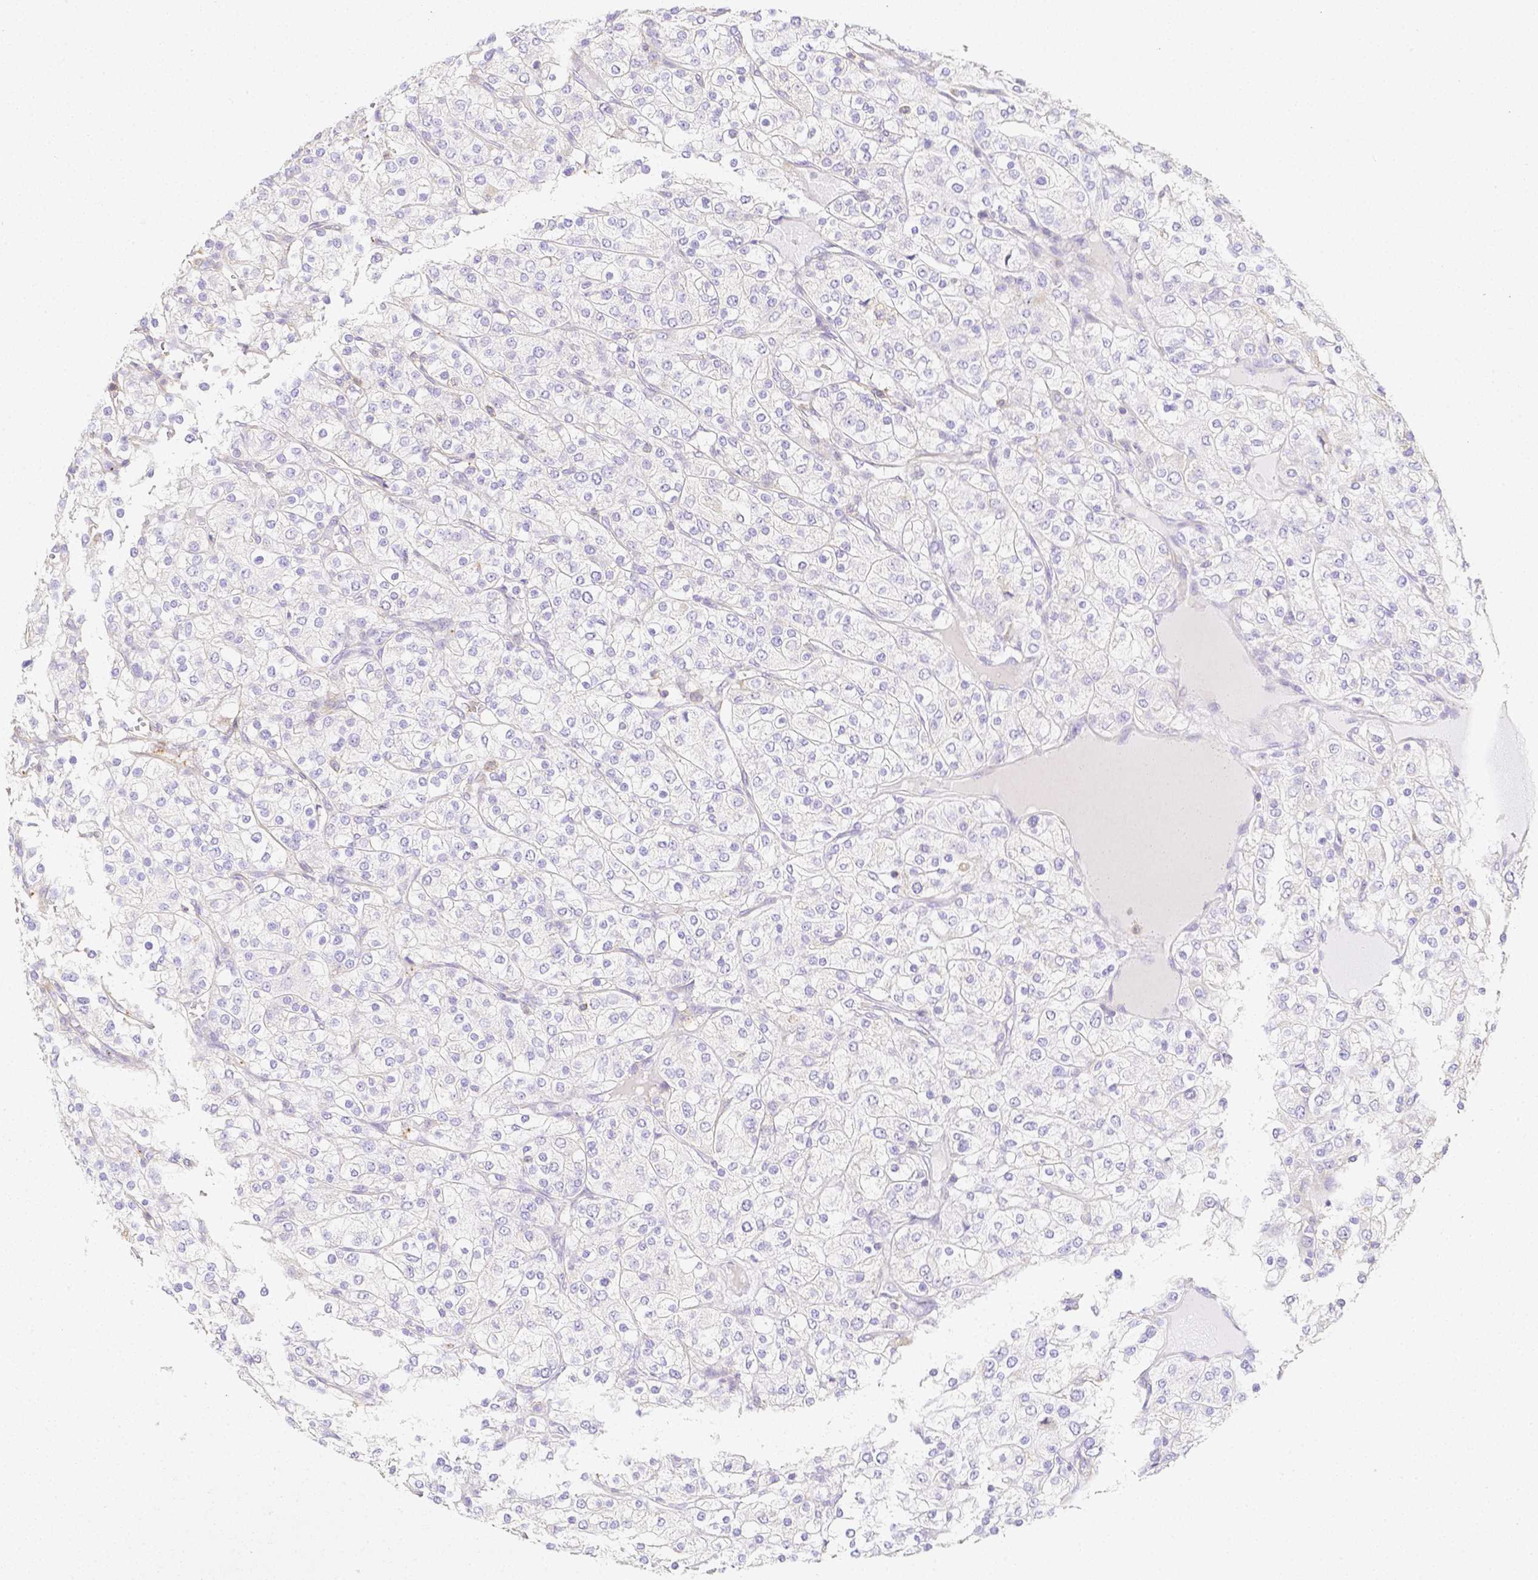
{"staining": {"intensity": "negative", "quantity": "none", "location": "none"}, "tissue": "renal cancer", "cell_type": "Tumor cells", "image_type": "cancer", "snomed": [{"axis": "morphology", "description": "Adenocarcinoma, NOS"}, {"axis": "topography", "description": "Kidney"}], "caption": "A histopathology image of human renal adenocarcinoma is negative for staining in tumor cells. Brightfield microscopy of immunohistochemistry stained with DAB (3,3'-diaminobenzidine) (brown) and hematoxylin (blue), captured at high magnification.", "gene": "ASAH2", "patient": {"sex": "male", "age": 80}}